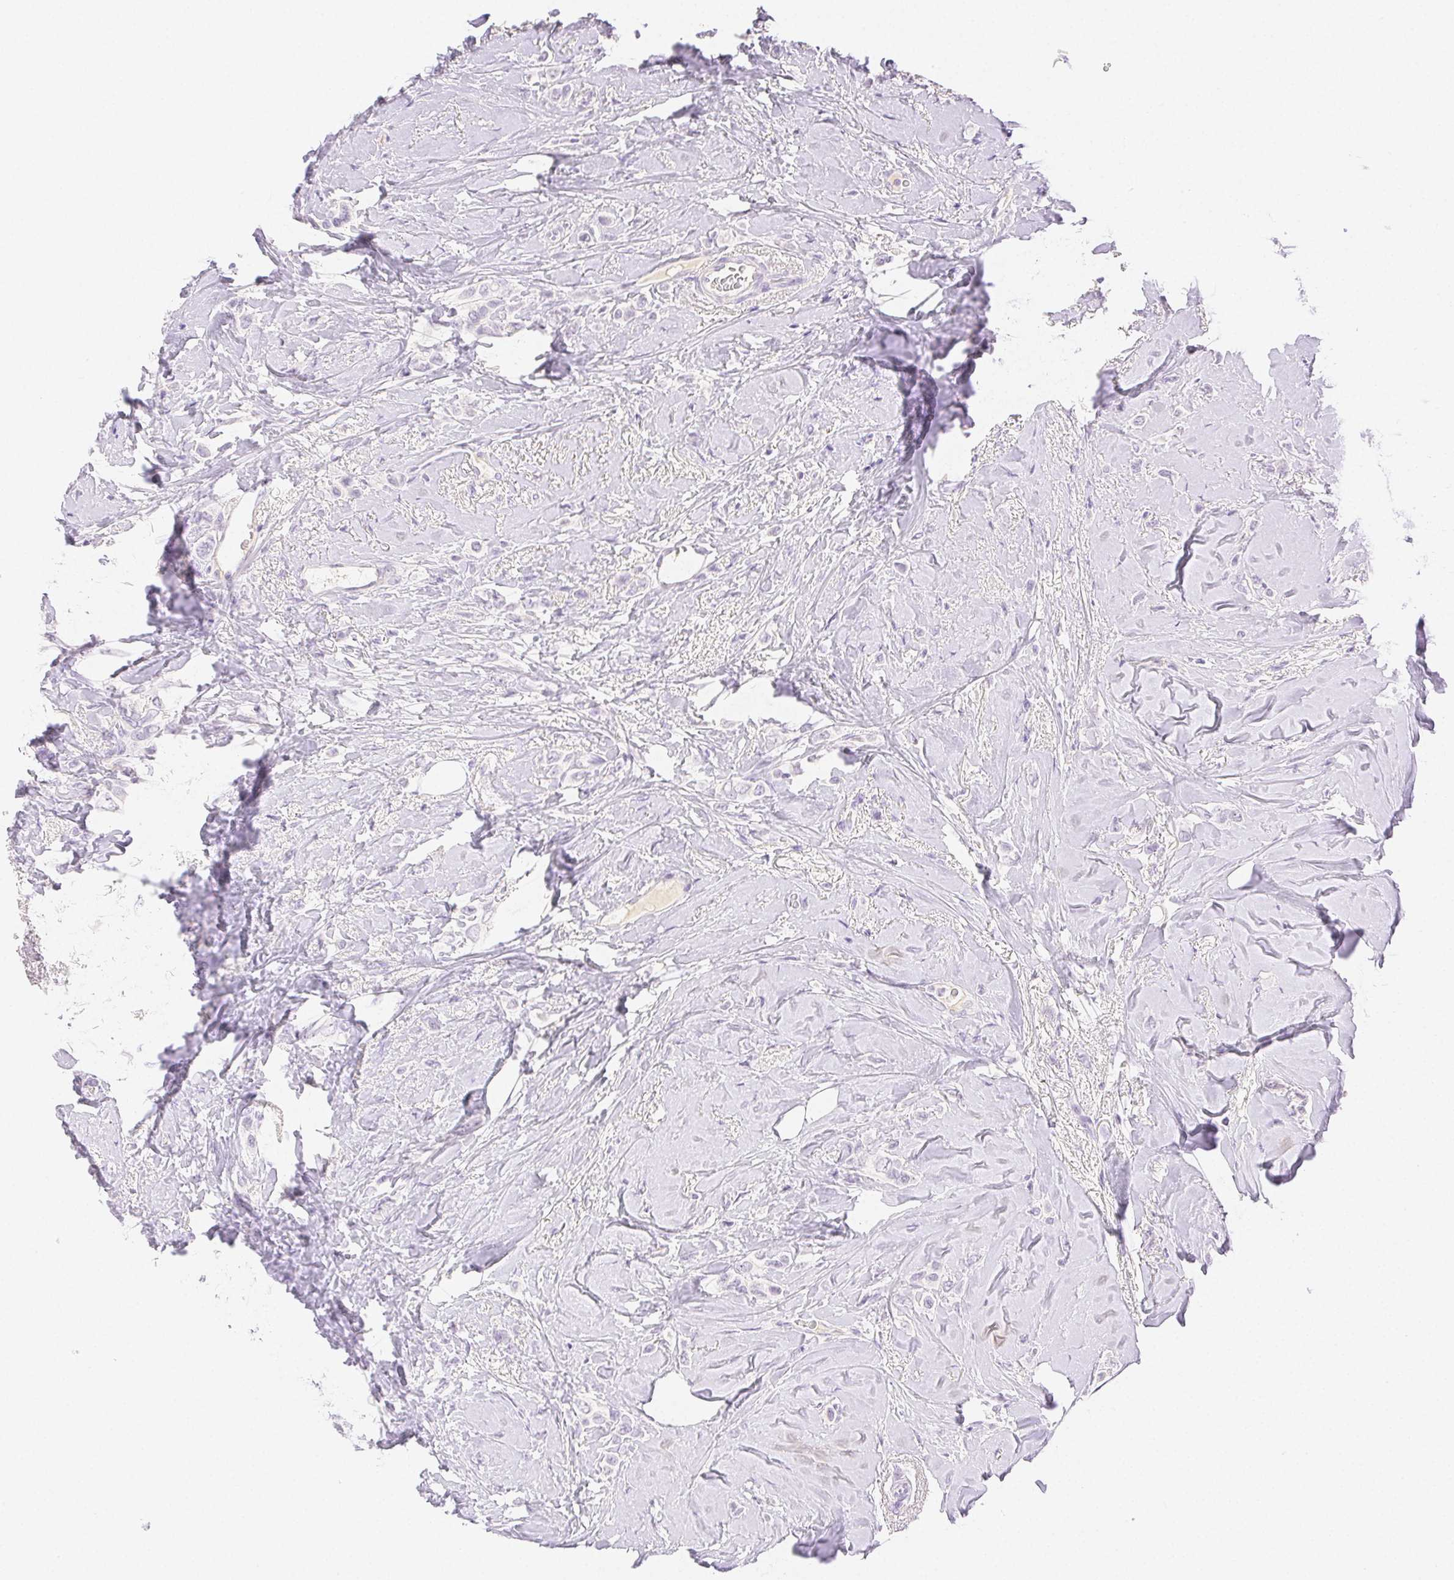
{"staining": {"intensity": "negative", "quantity": "none", "location": "none"}, "tissue": "breast cancer", "cell_type": "Tumor cells", "image_type": "cancer", "snomed": [{"axis": "morphology", "description": "Lobular carcinoma"}, {"axis": "topography", "description": "Breast"}], "caption": "IHC image of human breast lobular carcinoma stained for a protein (brown), which displays no positivity in tumor cells.", "gene": "SPACA4", "patient": {"sex": "female", "age": 66}}